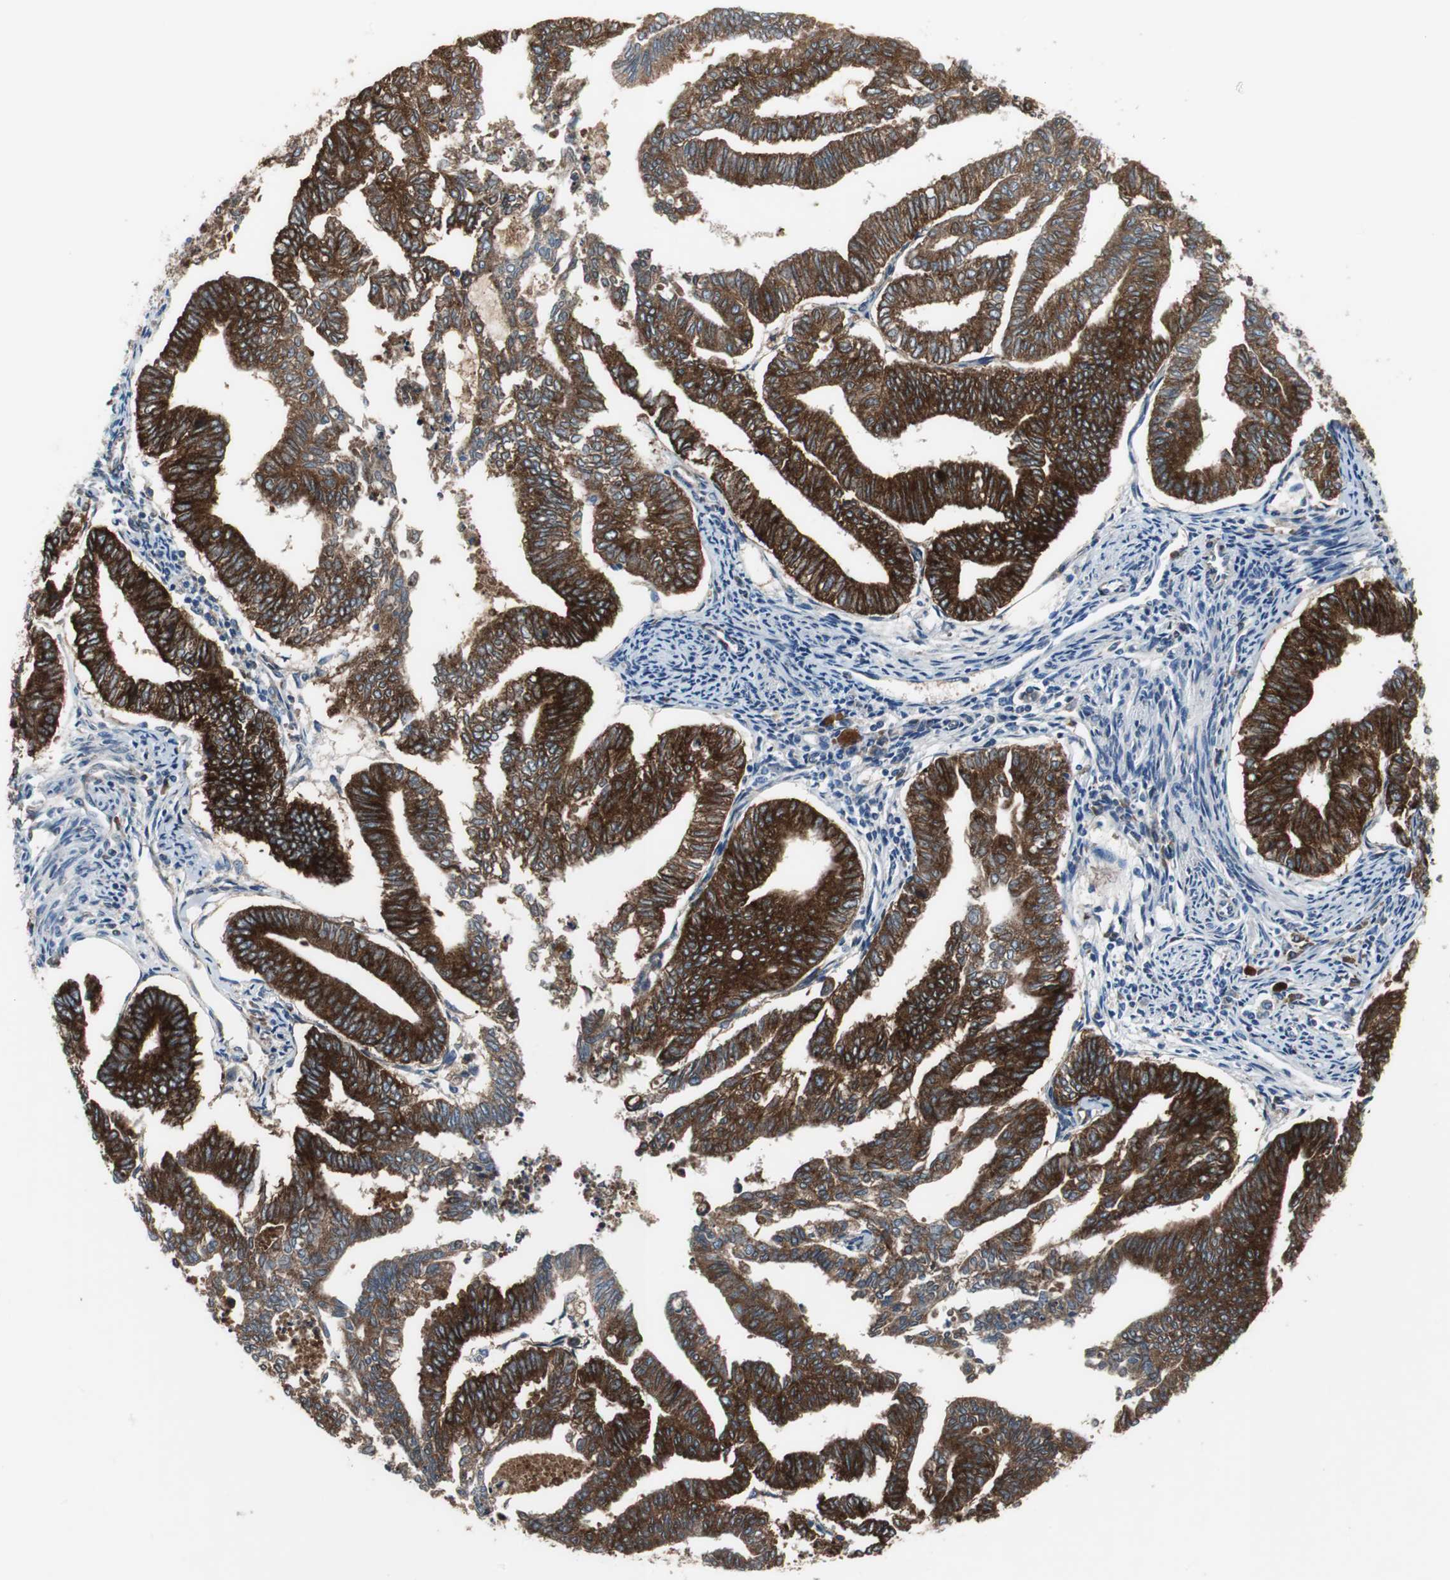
{"staining": {"intensity": "strong", "quantity": ">75%", "location": "cytoplasmic/membranous"}, "tissue": "endometrial cancer", "cell_type": "Tumor cells", "image_type": "cancer", "snomed": [{"axis": "morphology", "description": "Adenocarcinoma, NOS"}, {"axis": "topography", "description": "Endometrium"}], "caption": "Approximately >75% of tumor cells in human endometrial cancer show strong cytoplasmic/membranous protein staining as visualized by brown immunohistochemical staining.", "gene": "SORT1", "patient": {"sex": "female", "age": 79}}